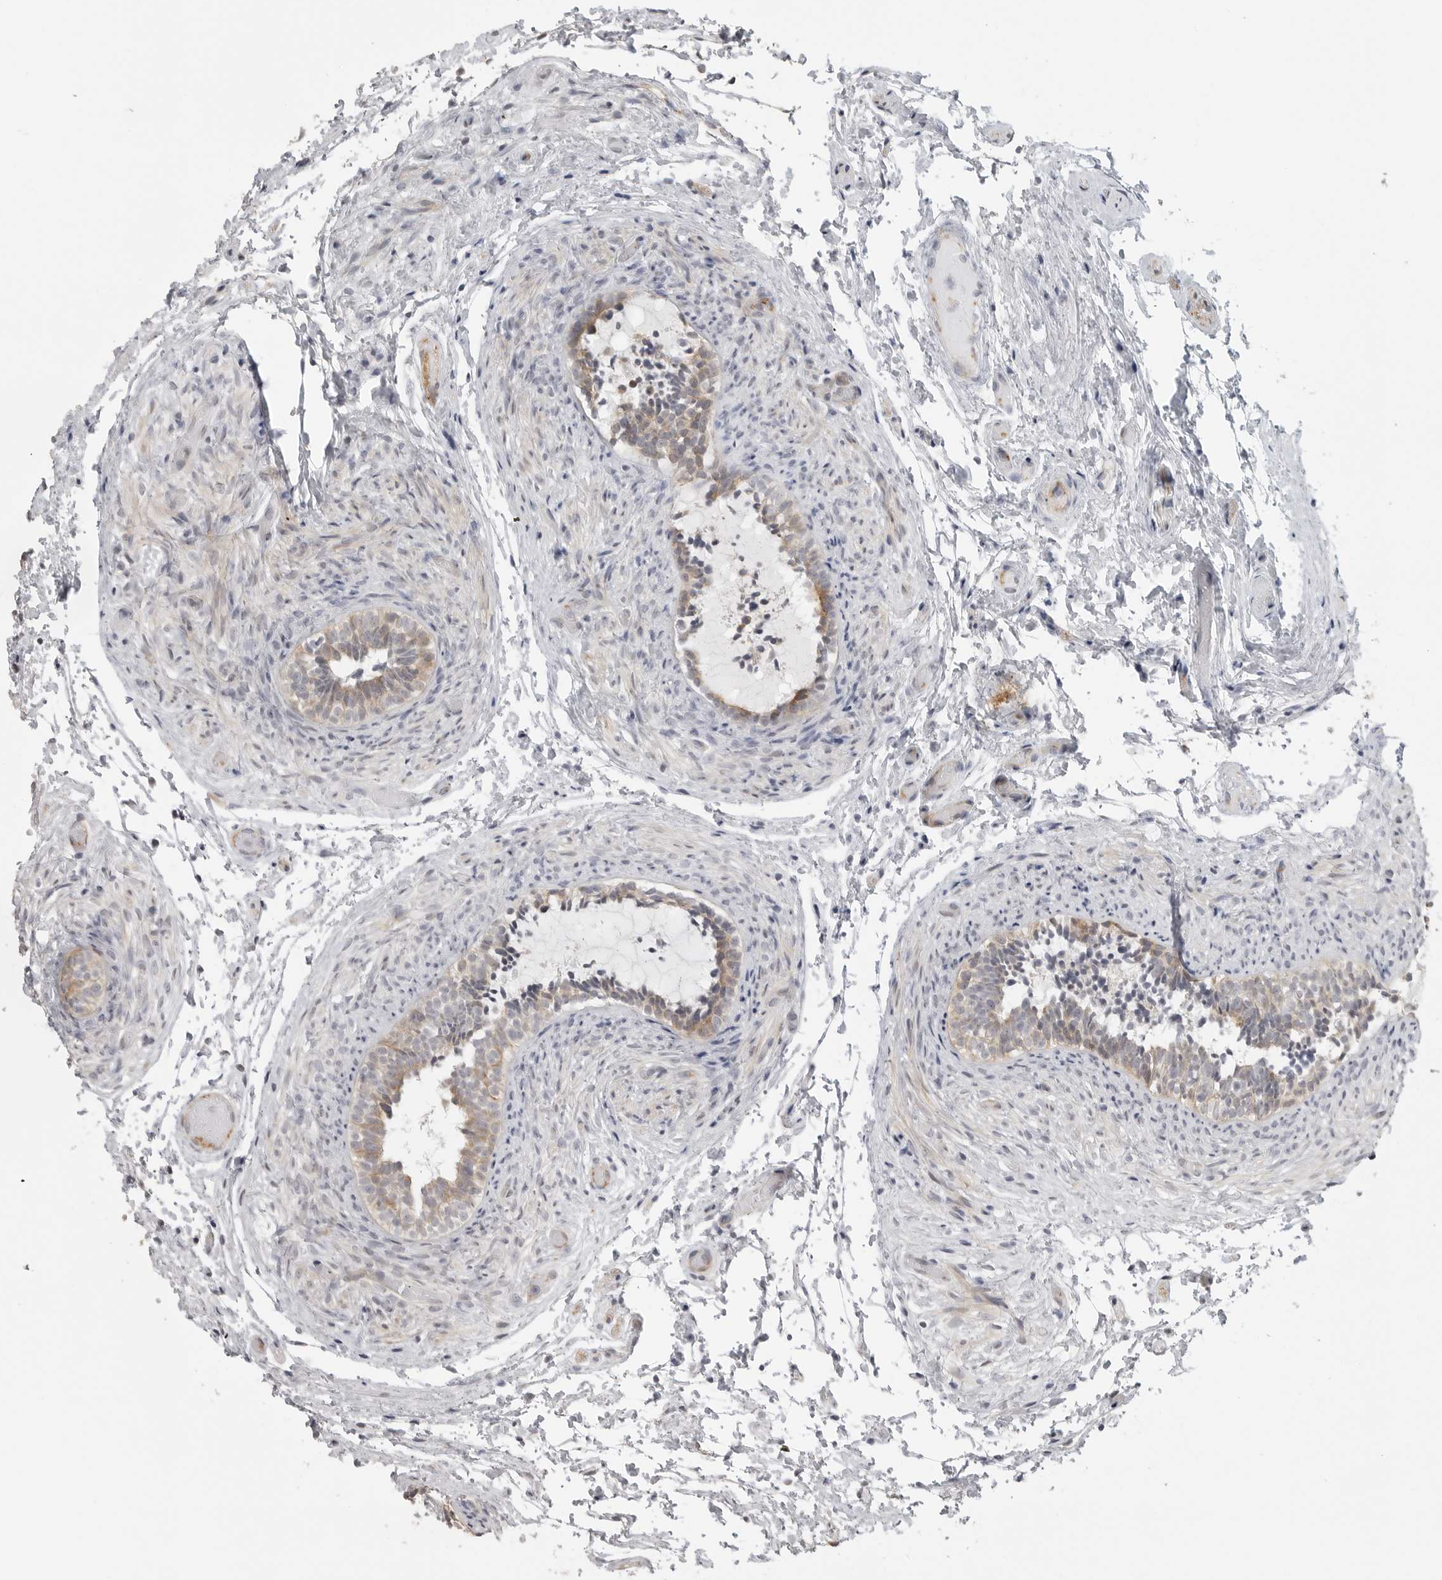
{"staining": {"intensity": "moderate", "quantity": "25%-75%", "location": "cytoplasmic/membranous"}, "tissue": "epididymis", "cell_type": "Glandular cells", "image_type": "normal", "snomed": [{"axis": "morphology", "description": "Normal tissue, NOS"}, {"axis": "topography", "description": "Epididymis"}], "caption": "Human epididymis stained with a brown dye reveals moderate cytoplasmic/membranous positive expression in about 25%-75% of glandular cells.", "gene": "IDO1", "patient": {"sex": "male", "age": 5}}